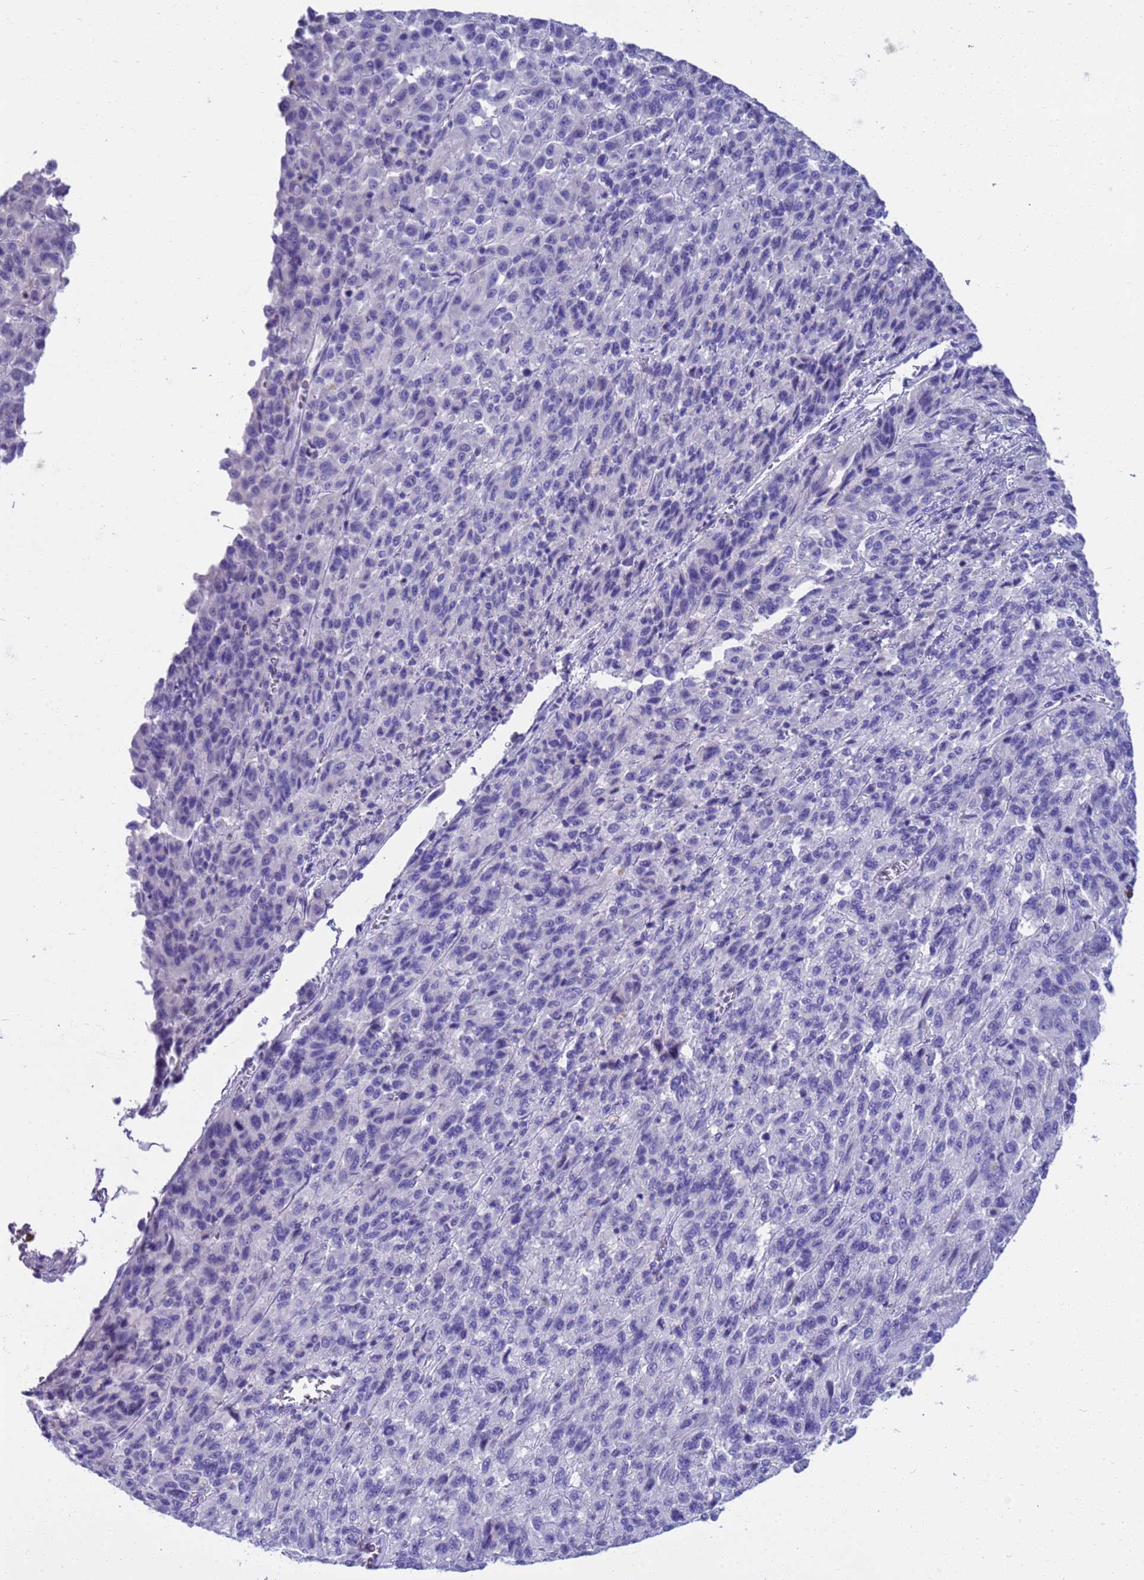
{"staining": {"intensity": "negative", "quantity": "none", "location": "none"}, "tissue": "melanoma", "cell_type": "Tumor cells", "image_type": "cancer", "snomed": [{"axis": "morphology", "description": "Malignant melanoma, Metastatic site"}, {"axis": "topography", "description": "Lung"}], "caption": "IHC of human melanoma shows no positivity in tumor cells.", "gene": "SYCN", "patient": {"sex": "male", "age": 64}}